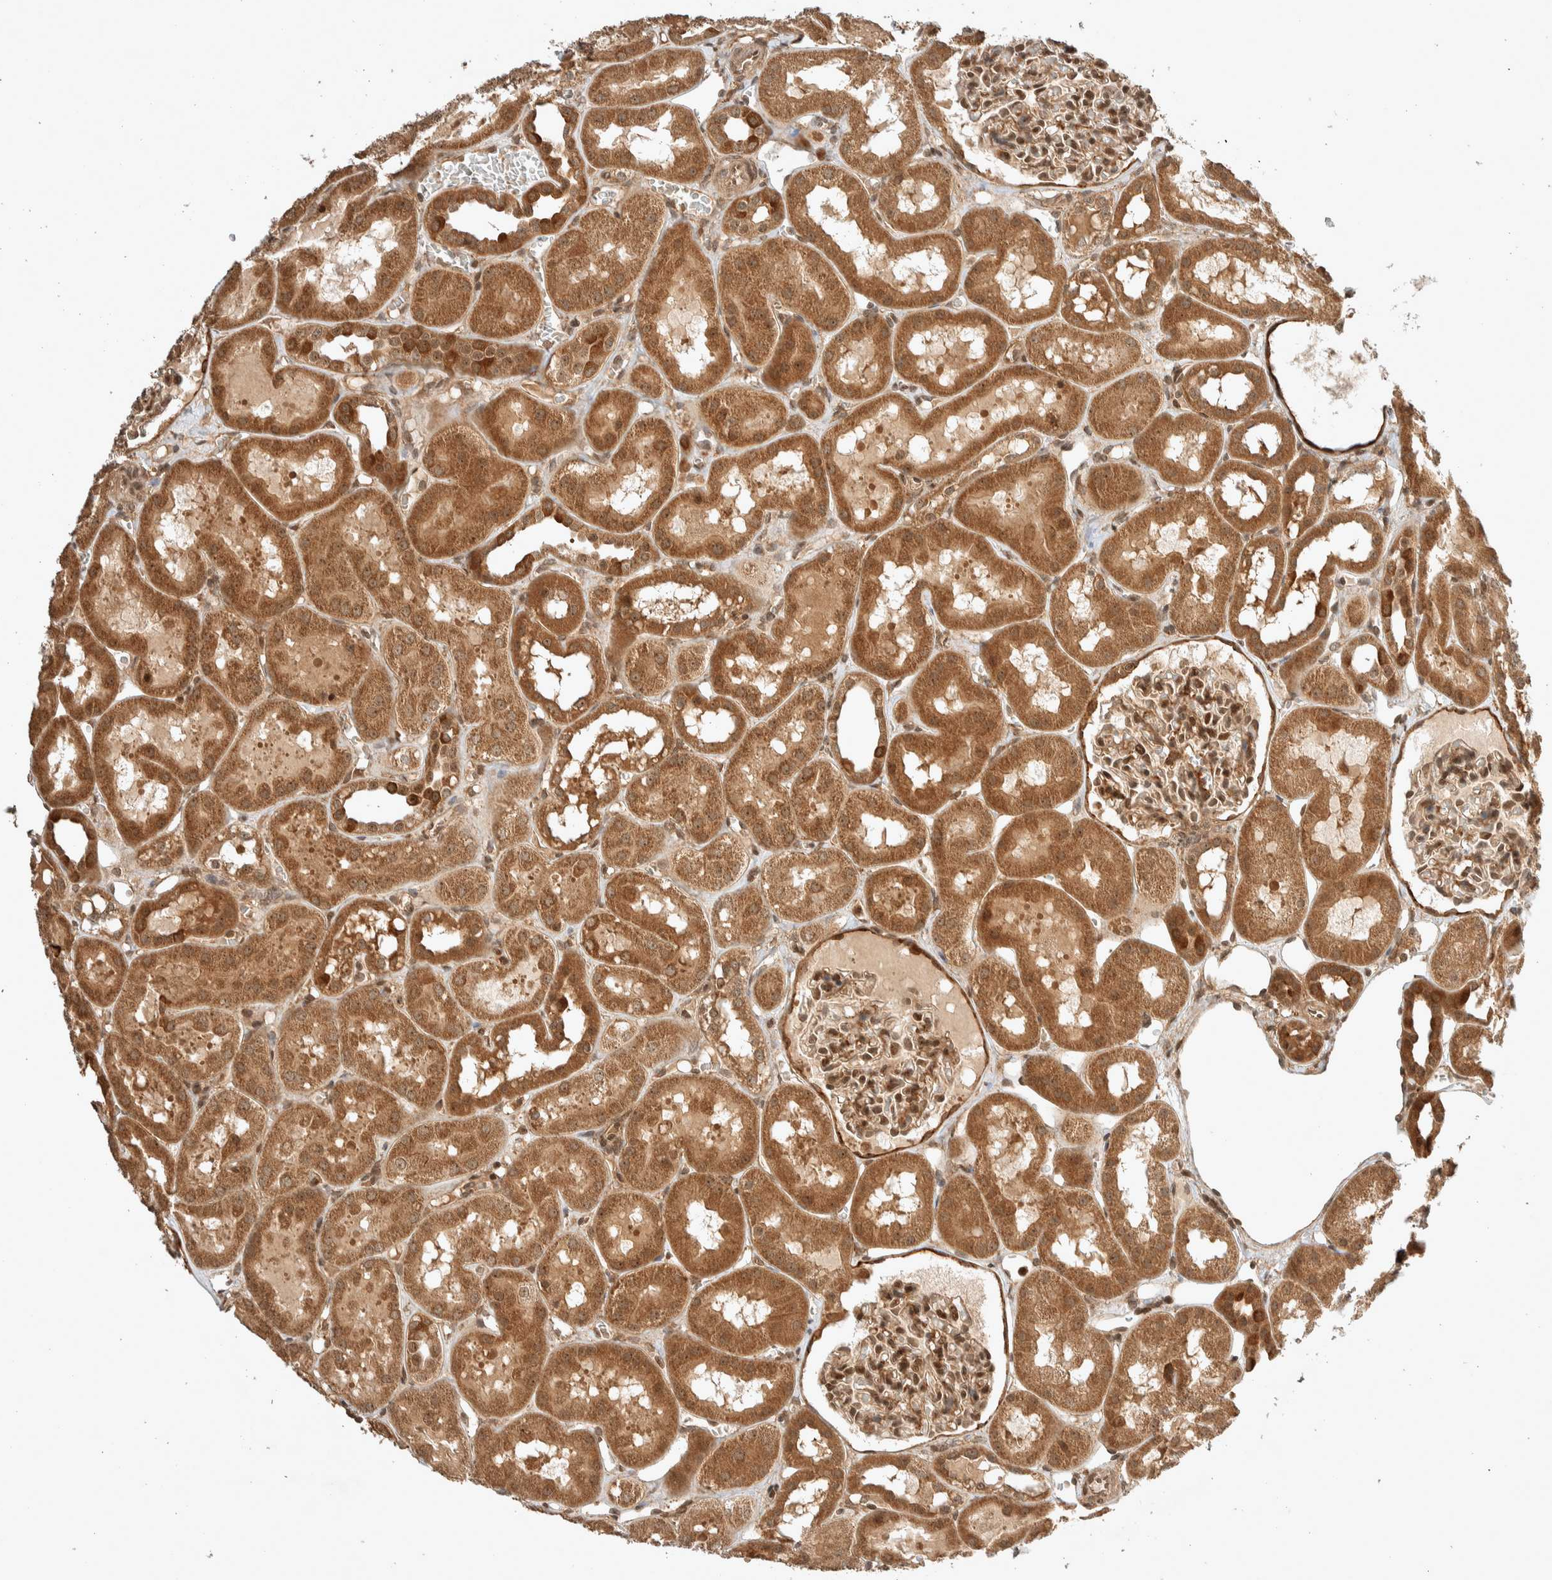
{"staining": {"intensity": "moderate", "quantity": ">75%", "location": "cytoplasmic/membranous,nuclear"}, "tissue": "kidney", "cell_type": "Cells in glomeruli", "image_type": "normal", "snomed": [{"axis": "morphology", "description": "Normal tissue, NOS"}, {"axis": "topography", "description": "Kidney"}, {"axis": "topography", "description": "Urinary bladder"}], "caption": "Kidney stained for a protein shows moderate cytoplasmic/membranous,nuclear positivity in cells in glomeruli. (brown staining indicates protein expression, while blue staining denotes nuclei).", "gene": "THRA", "patient": {"sex": "male", "age": 16}}